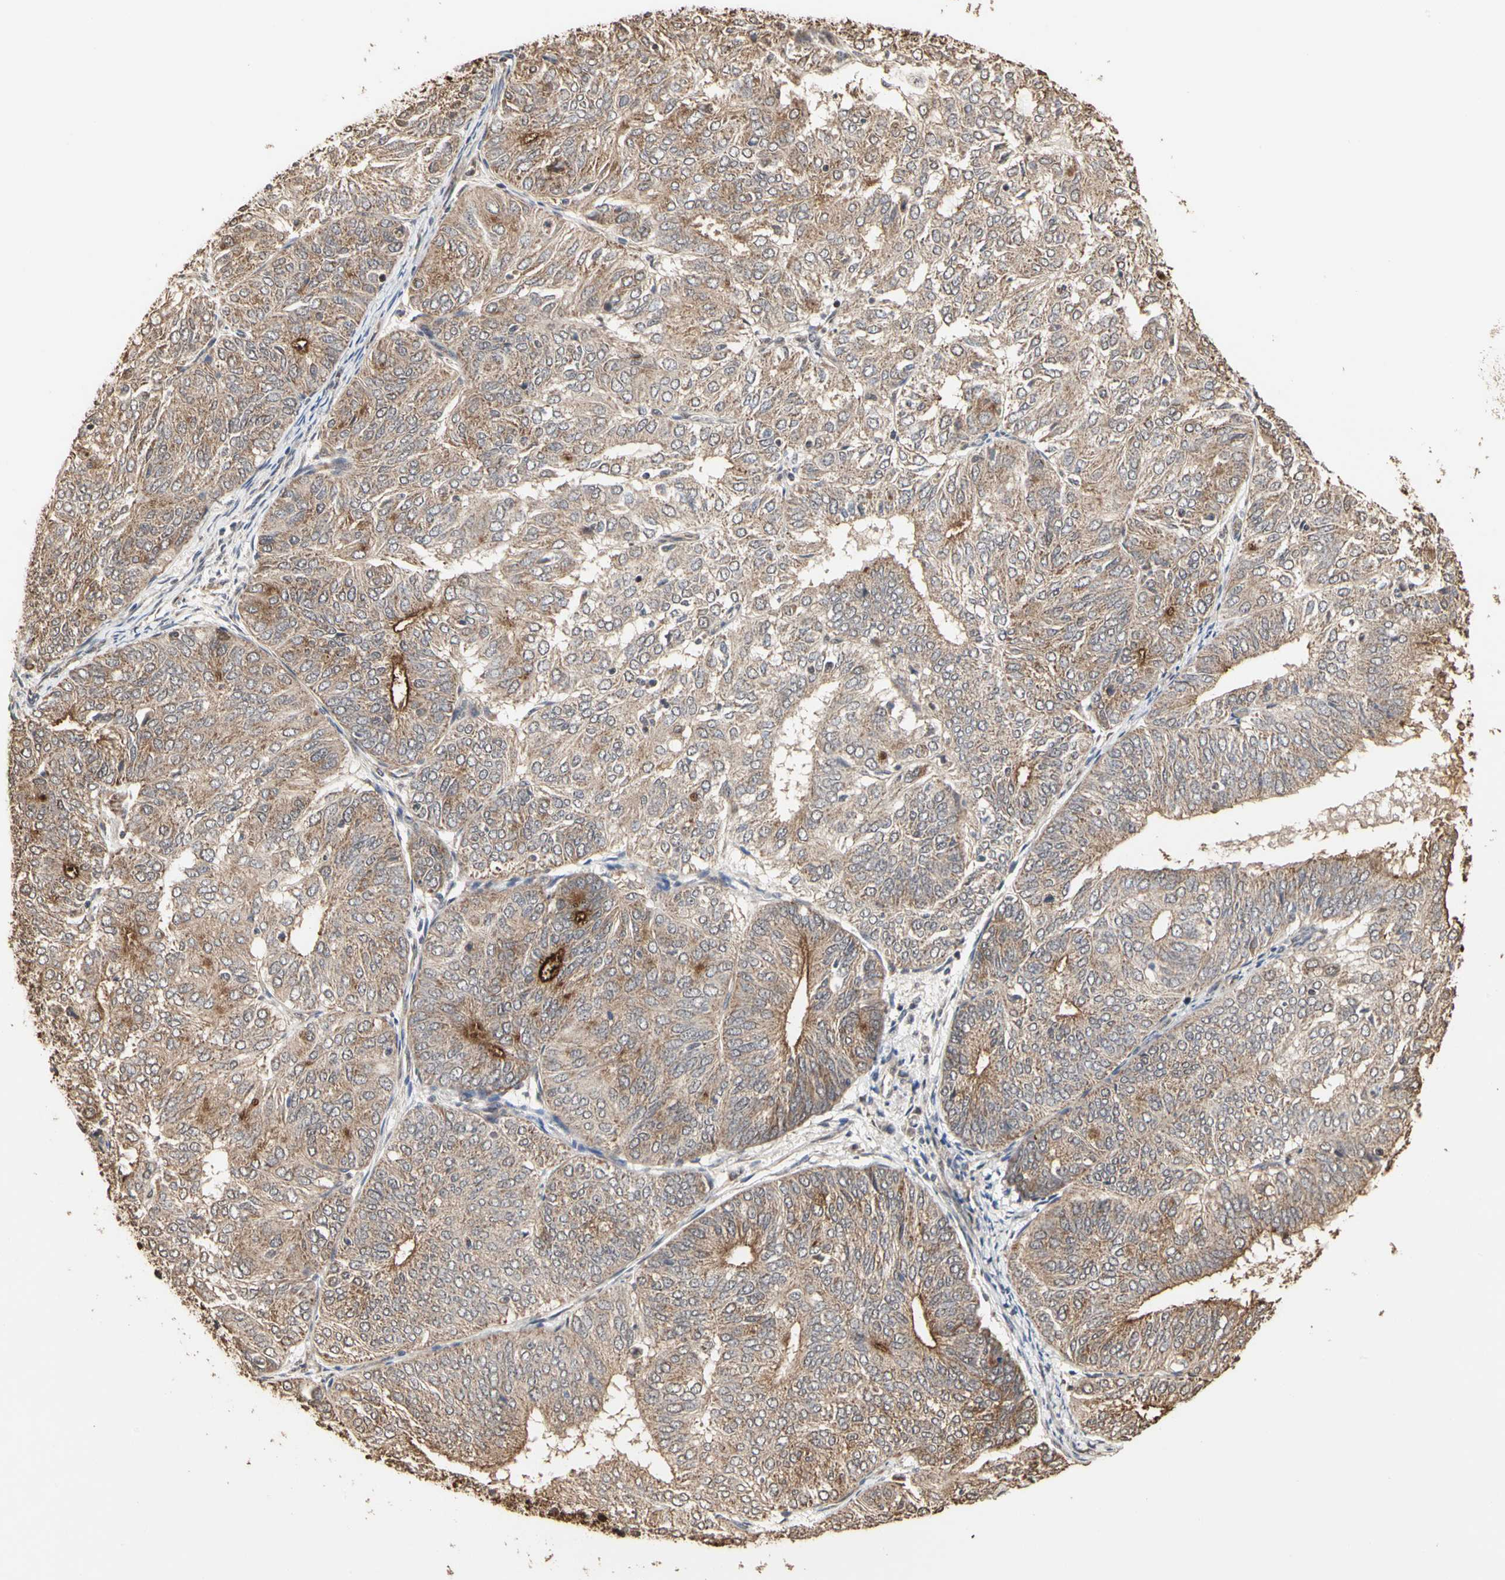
{"staining": {"intensity": "moderate", "quantity": ">75%", "location": "cytoplasmic/membranous"}, "tissue": "endometrial cancer", "cell_type": "Tumor cells", "image_type": "cancer", "snomed": [{"axis": "morphology", "description": "Adenocarcinoma, NOS"}, {"axis": "topography", "description": "Uterus"}], "caption": "An IHC histopathology image of neoplastic tissue is shown. Protein staining in brown labels moderate cytoplasmic/membranous positivity in endometrial cancer (adenocarcinoma) within tumor cells.", "gene": "TAOK1", "patient": {"sex": "female", "age": 60}}